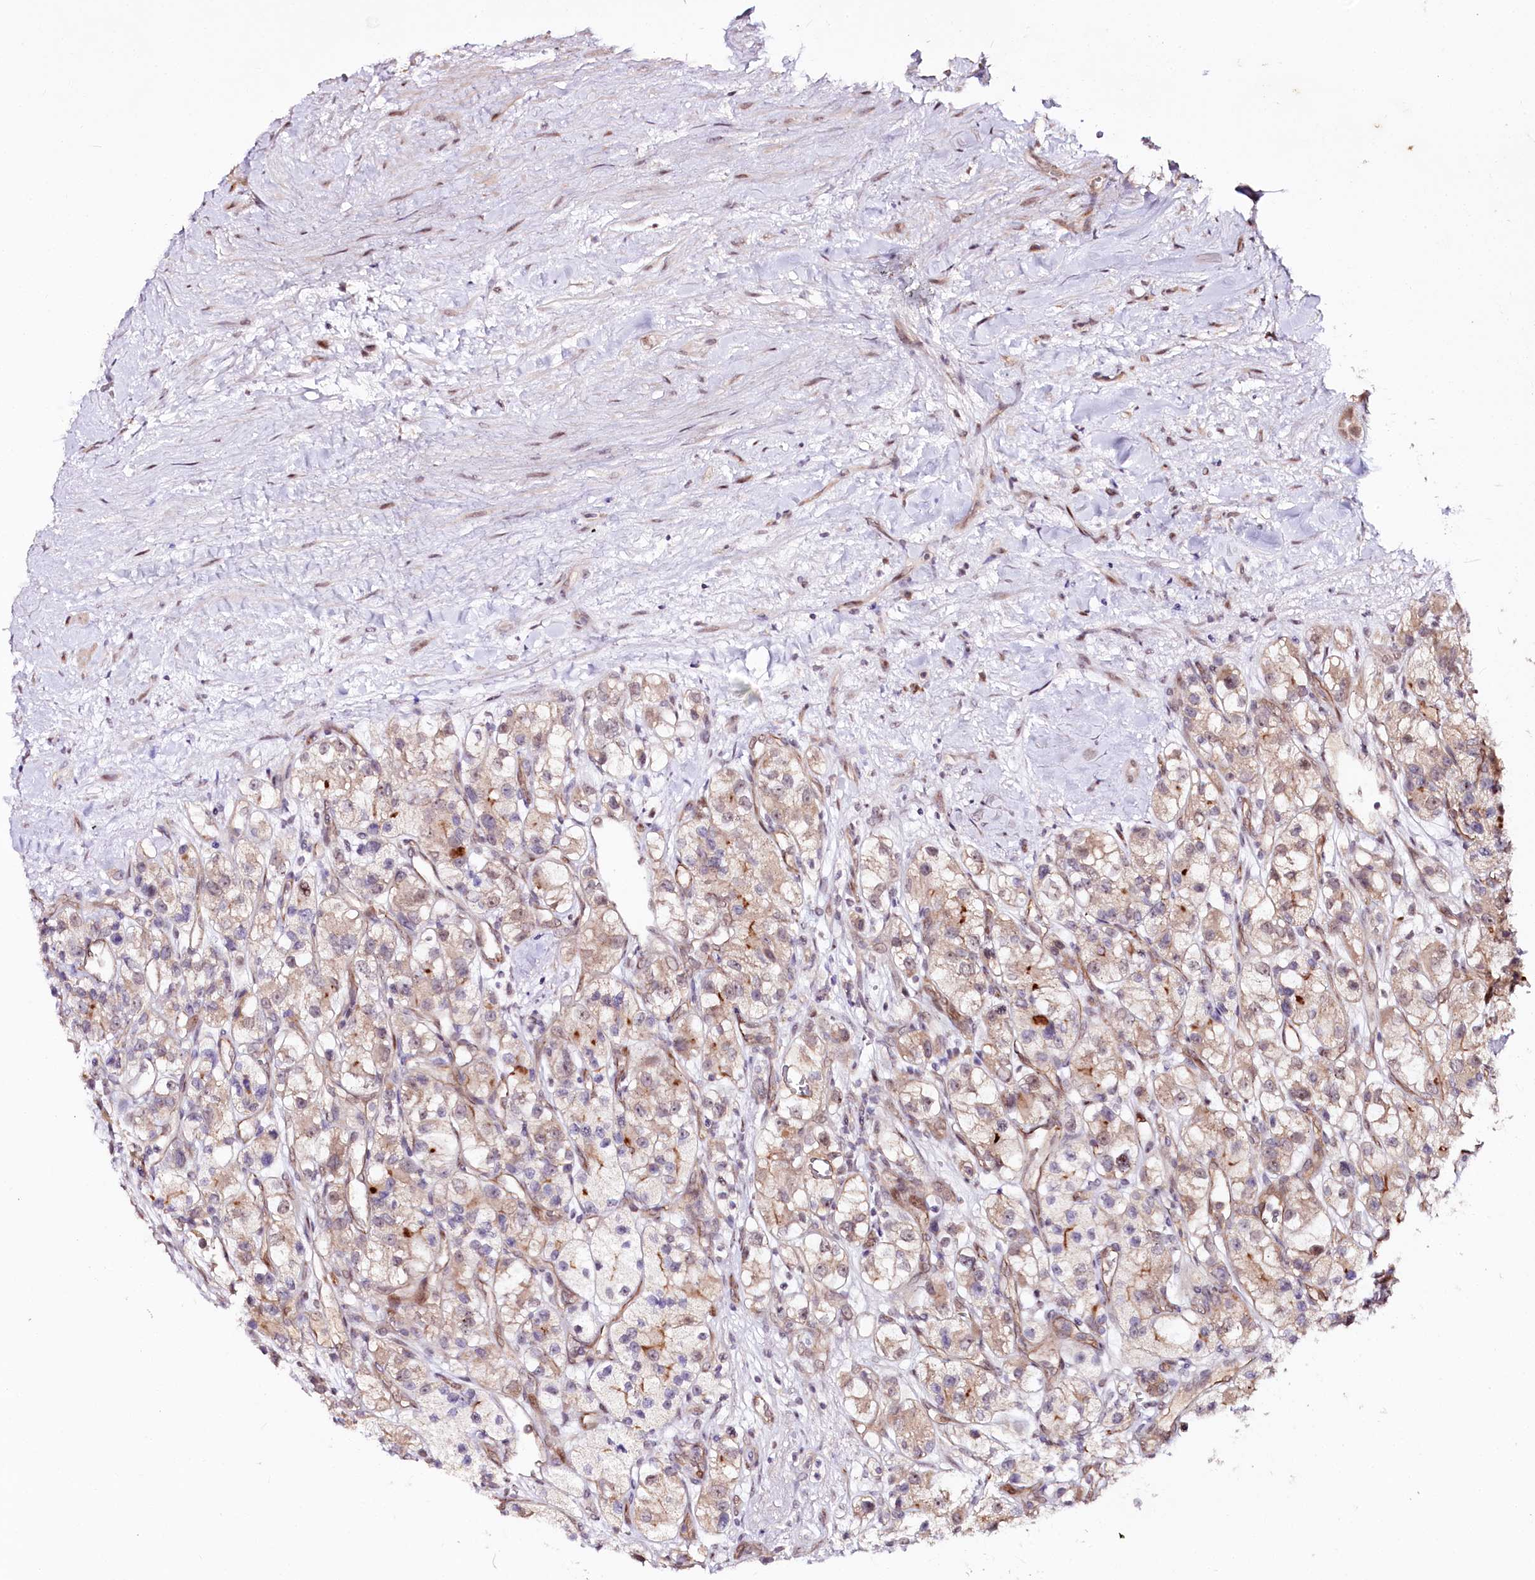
{"staining": {"intensity": "weak", "quantity": "25%-75%", "location": "cytoplasmic/membranous"}, "tissue": "renal cancer", "cell_type": "Tumor cells", "image_type": "cancer", "snomed": [{"axis": "morphology", "description": "Adenocarcinoma, NOS"}, {"axis": "topography", "description": "Kidney"}], "caption": "Tumor cells demonstrate low levels of weak cytoplasmic/membranous staining in approximately 25%-75% of cells in human renal cancer (adenocarcinoma).", "gene": "DMP1", "patient": {"sex": "female", "age": 57}}